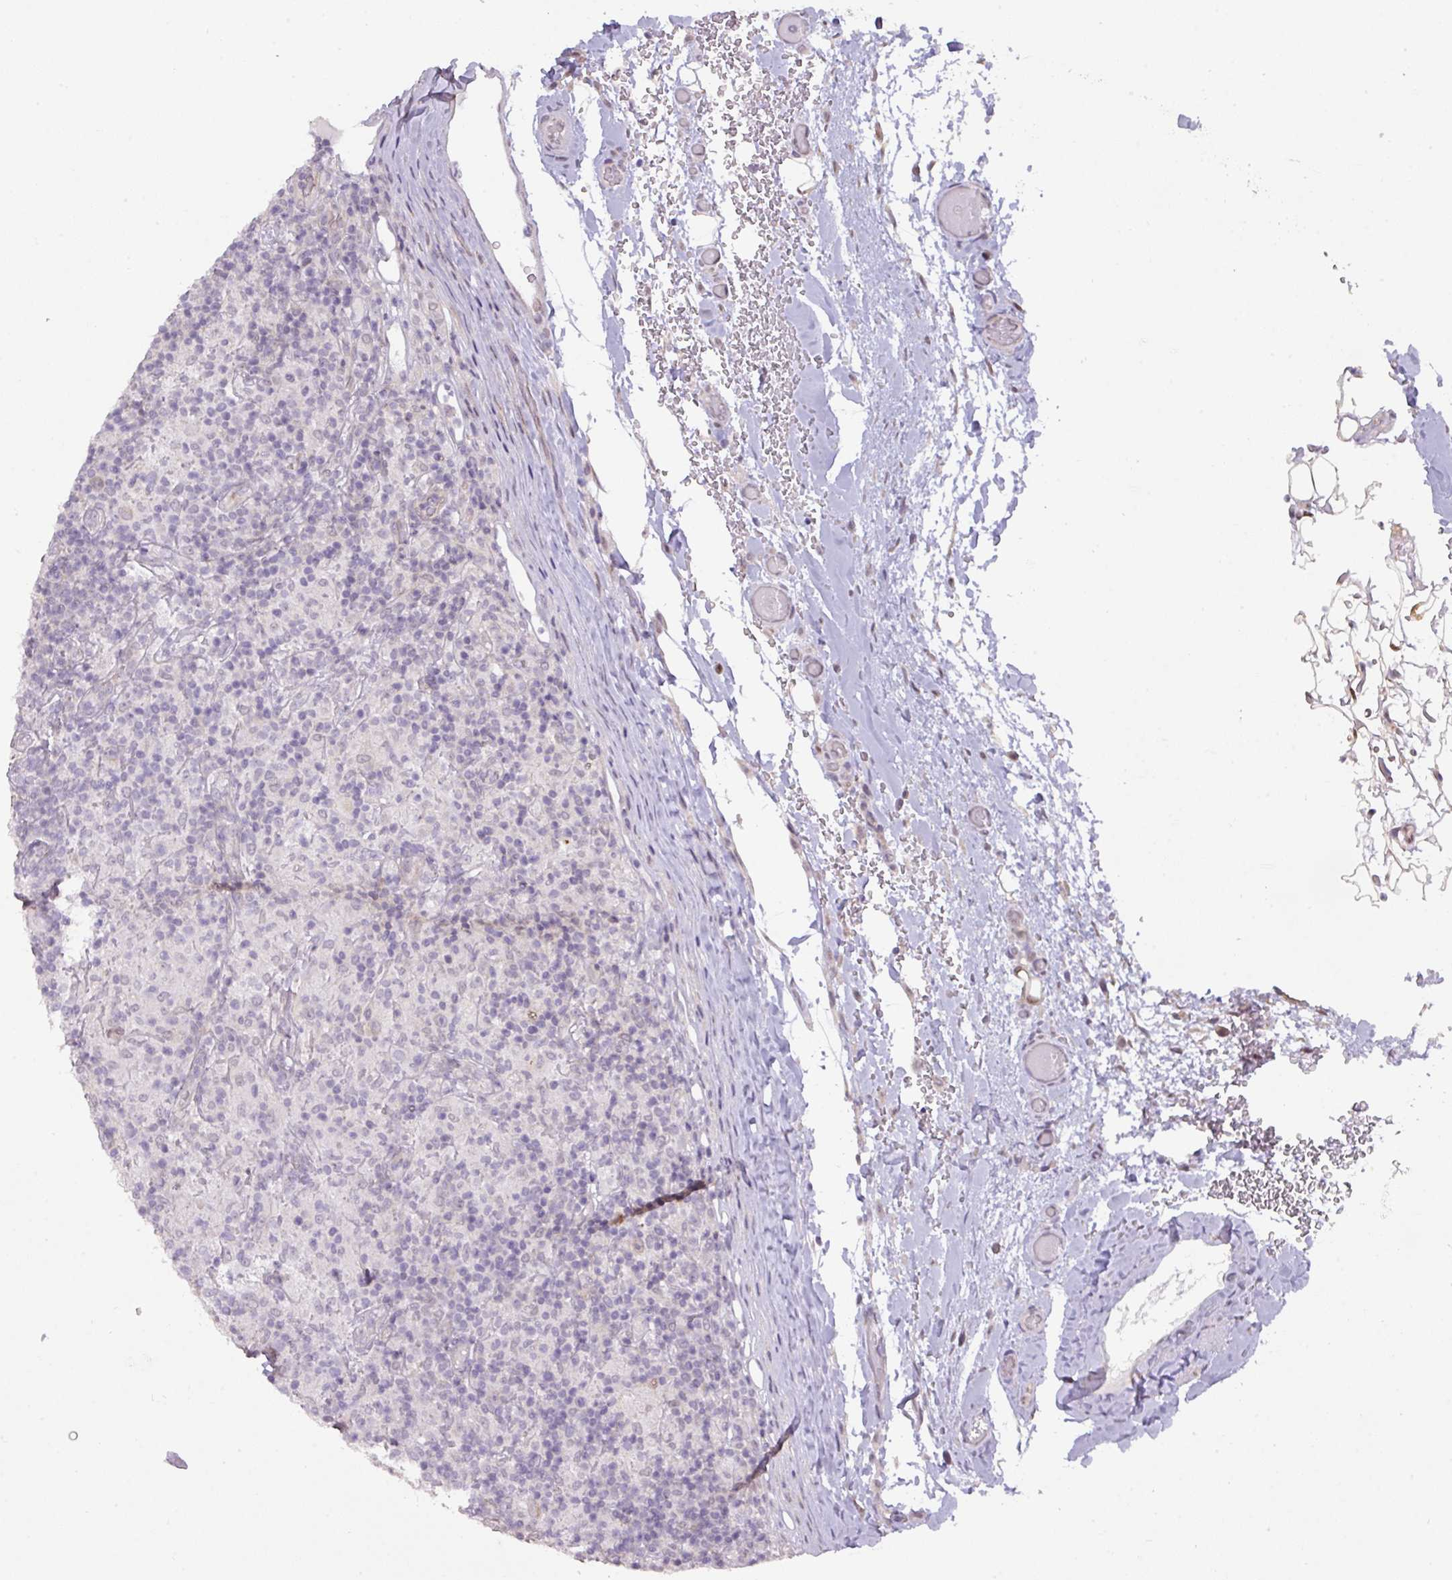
{"staining": {"intensity": "negative", "quantity": "none", "location": "none"}, "tissue": "lymphoma", "cell_type": "Tumor cells", "image_type": "cancer", "snomed": [{"axis": "morphology", "description": "Hodgkin's disease, NOS"}, {"axis": "topography", "description": "Lymph node"}], "caption": "DAB (3,3'-diaminobenzidine) immunohistochemical staining of lymphoma reveals no significant expression in tumor cells.", "gene": "ANKRD13B", "patient": {"sex": "male", "age": 70}}